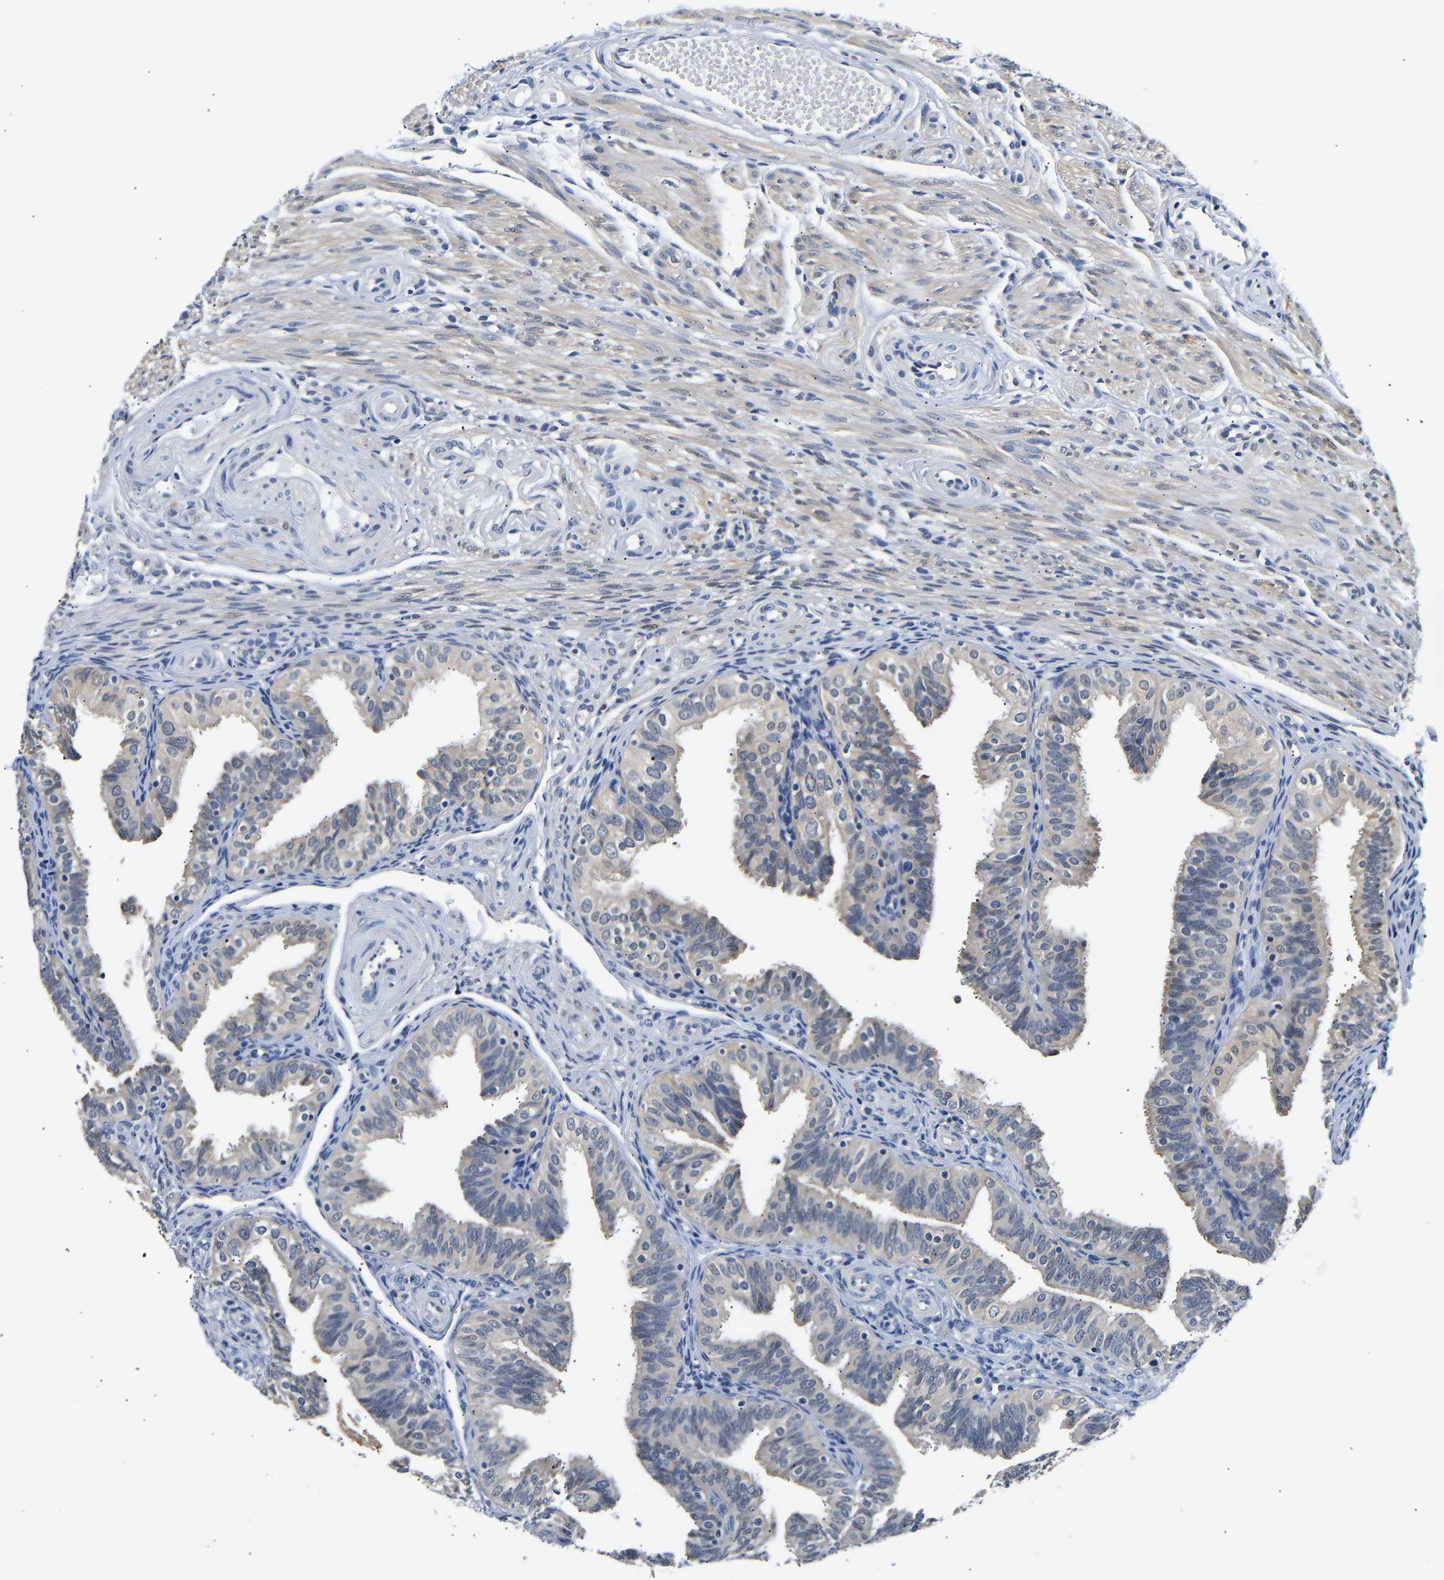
{"staining": {"intensity": "negative", "quantity": "none", "location": "none"}, "tissue": "fallopian tube", "cell_type": "Glandular cells", "image_type": "normal", "snomed": [{"axis": "morphology", "description": "Normal tissue, NOS"}, {"axis": "topography", "description": "Fallopian tube"}], "caption": "Immunohistochemical staining of benign fallopian tube exhibits no significant positivity in glandular cells.", "gene": "UCHL3", "patient": {"sex": "female", "age": 35}}